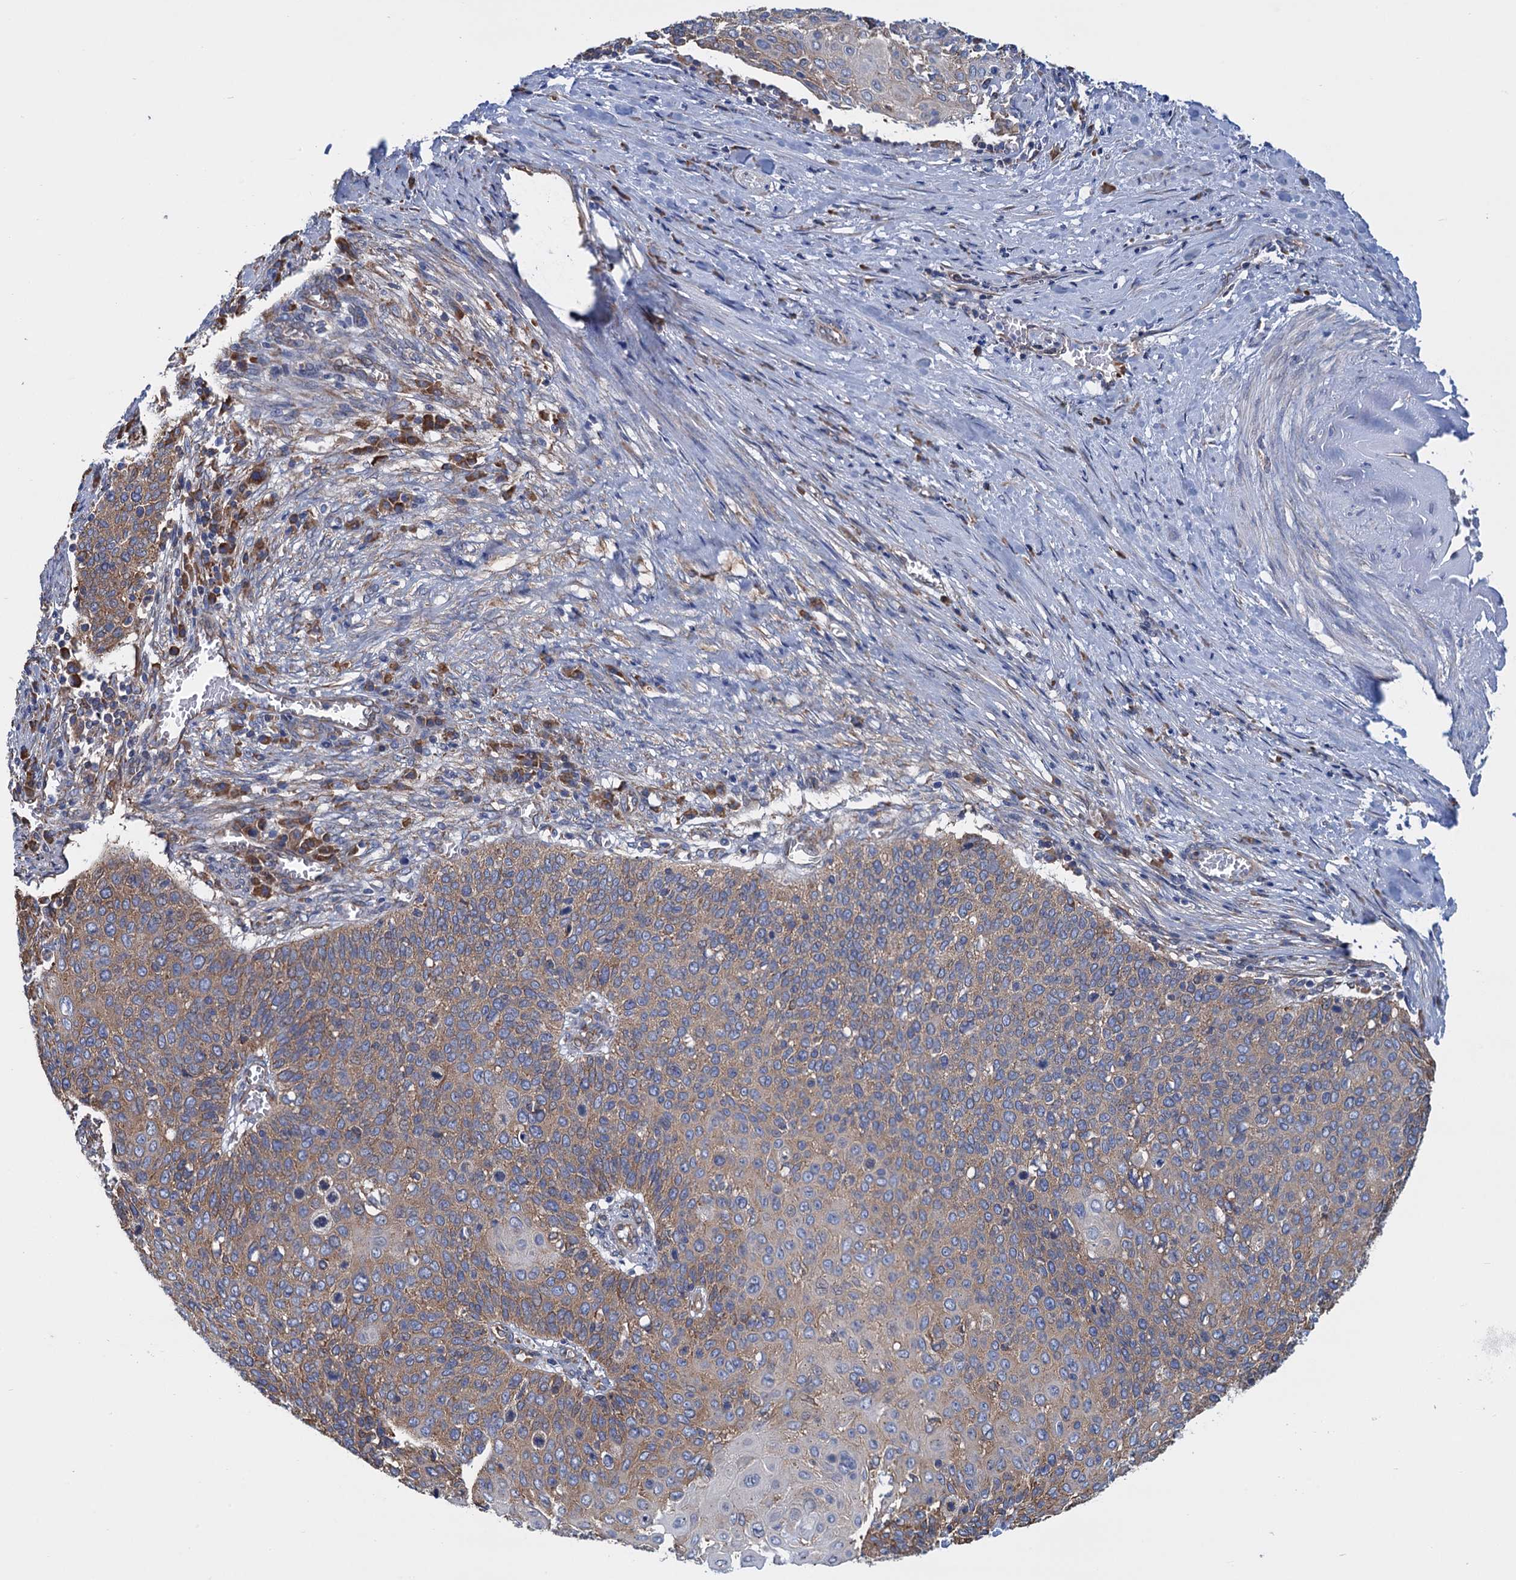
{"staining": {"intensity": "moderate", "quantity": ">75%", "location": "cytoplasmic/membranous"}, "tissue": "cervical cancer", "cell_type": "Tumor cells", "image_type": "cancer", "snomed": [{"axis": "morphology", "description": "Squamous cell carcinoma, NOS"}, {"axis": "topography", "description": "Cervix"}], "caption": "Cervical cancer (squamous cell carcinoma) stained with a protein marker demonstrates moderate staining in tumor cells.", "gene": "SLC12A7", "patient": {"sex": "female", "age": 39}}